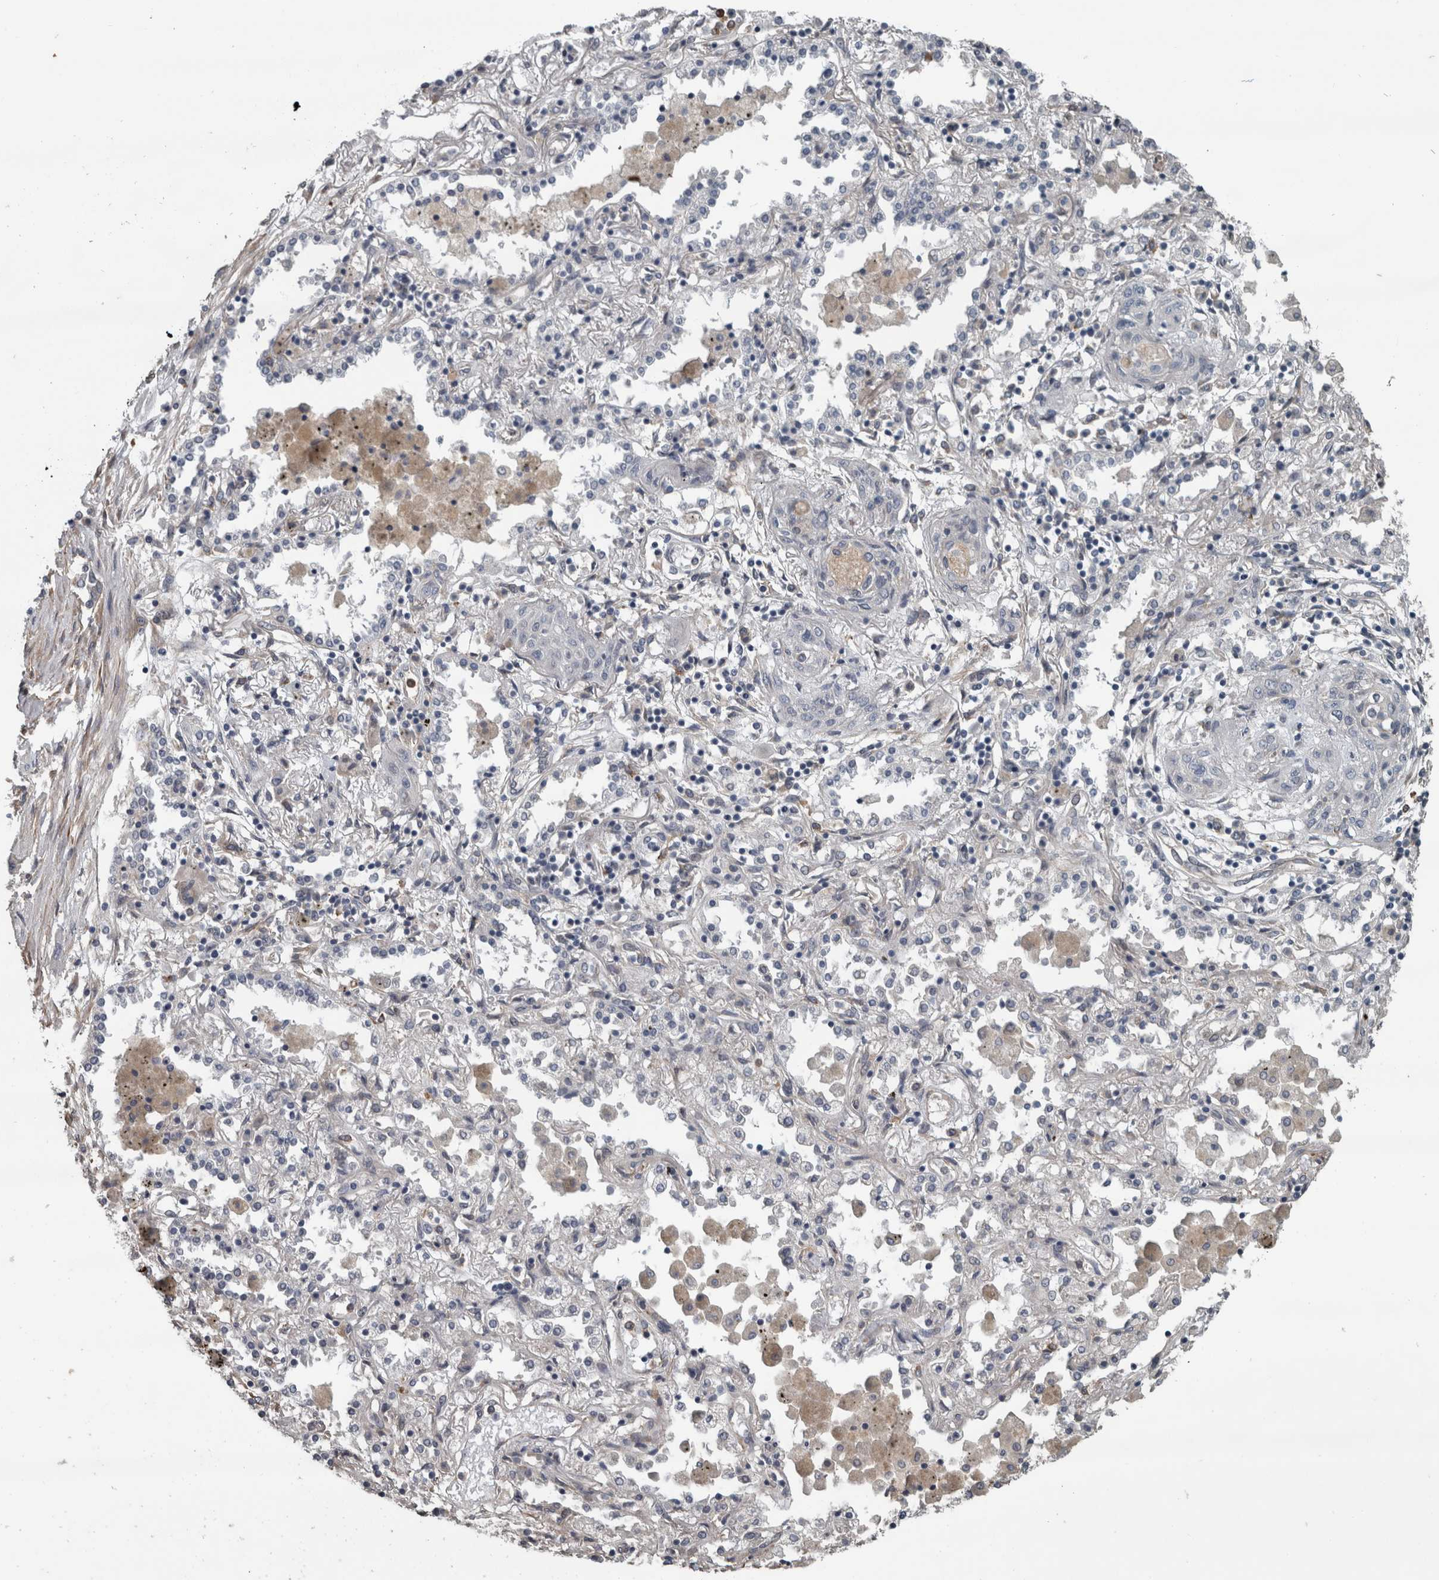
{"staining": {"intensity": "negative", "quantity": "none", "location": "none"}, "tissue": "lung cancer", "cell_type": "Tumor cells", "image_type": "cancer", "snomed": [{"axis": "morphology", "description": "Squamous cell carcinoma, NOS"}, {"axis": "topography", "description": "Lung"}], "caption": "Immunohistochemistry histopathology image of neoplastic tissue: lung squamous cell carcinoma stained with DAB (3,3'-diaminobenzidine) demonstrates no significant protein staining in tumor cells. The staining is performed using DAB (3,3'-diaminobenzidine) brown chromogen with nuclei counter-stained in using hematoxylin.", "gene": "EXOC8", "patient": {"sex": "female", "age": 47}}